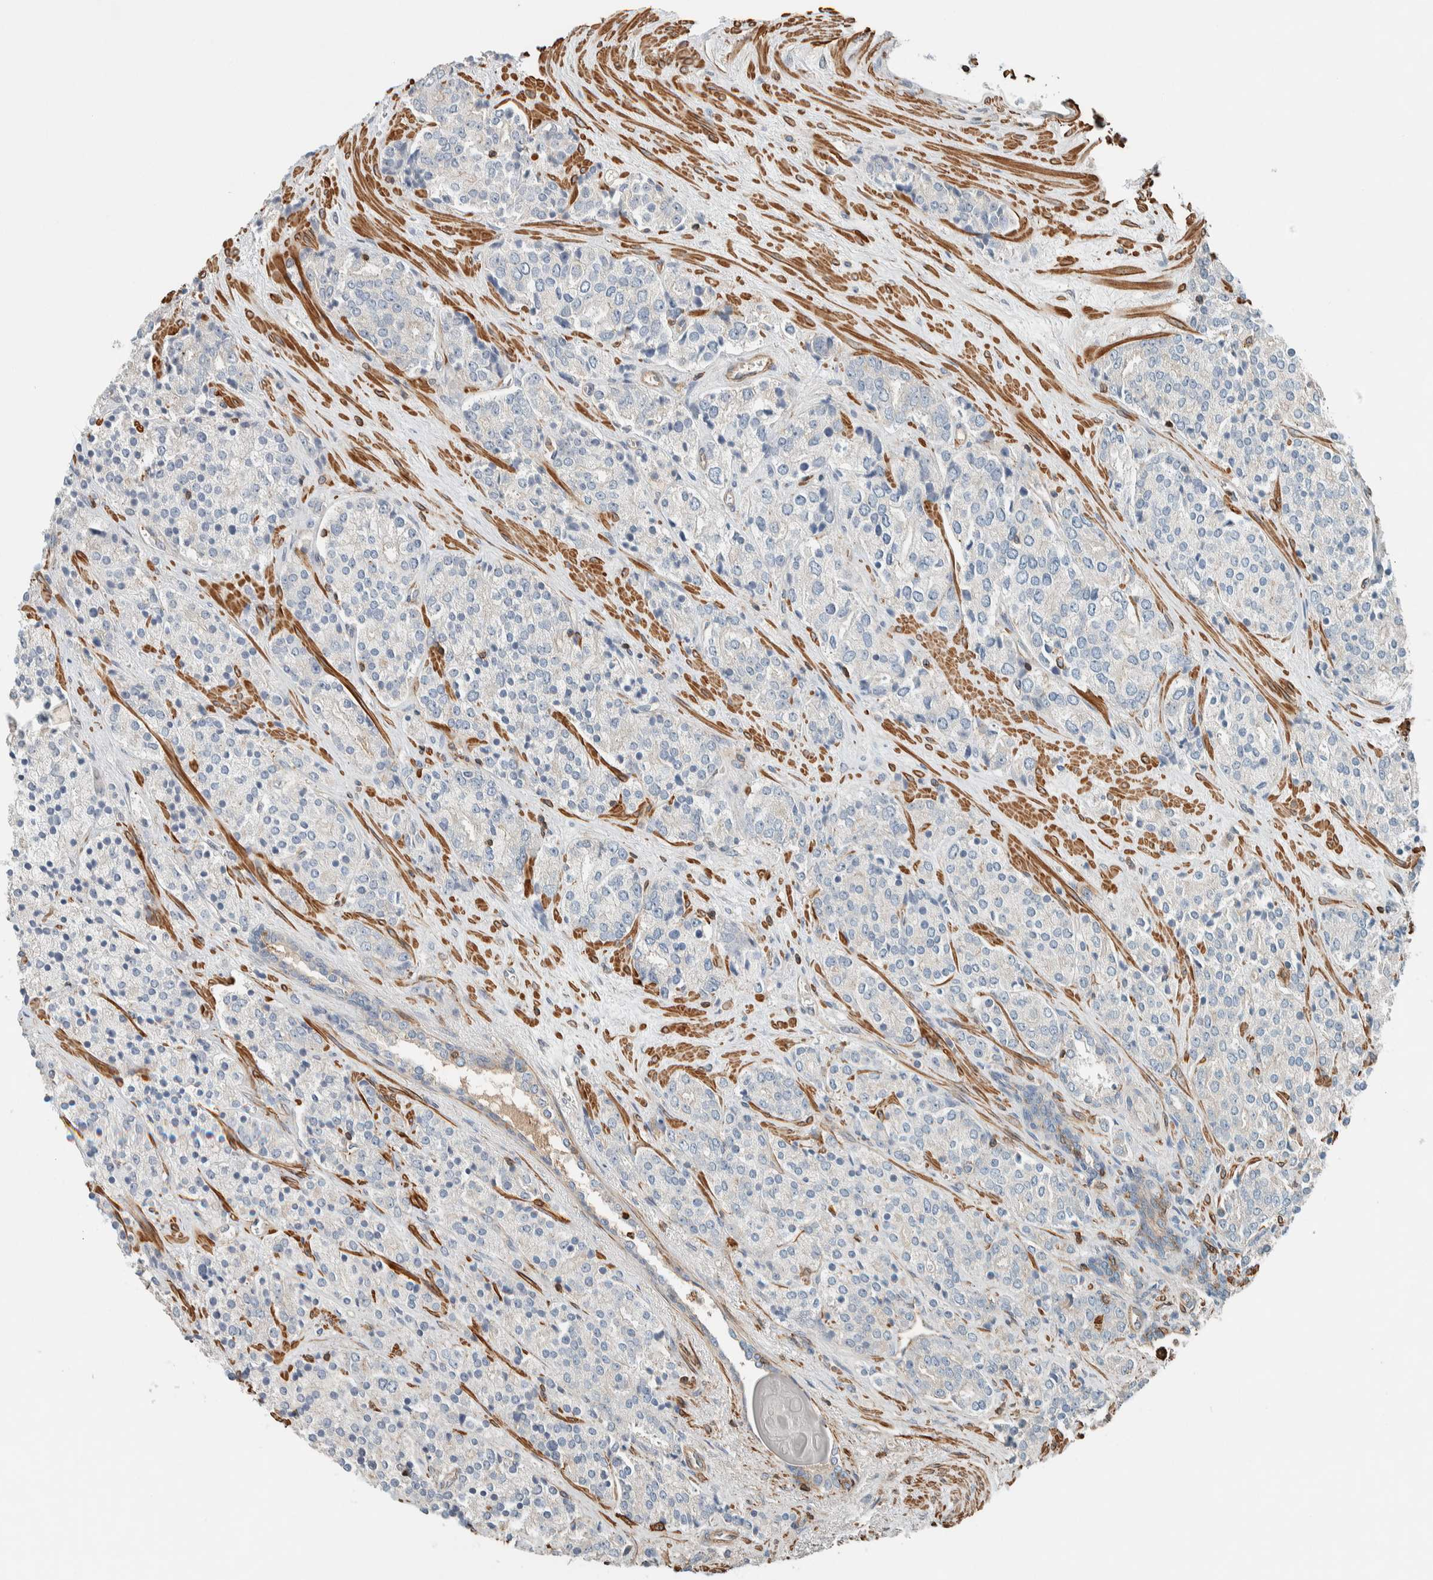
{"staining": {"intensity": "negative", "quantity": "none", "location": "none"}, "tissue": "prostate cancer", "cell_type": "Tumor cells", "image_type": "cancer", "snomed": [{"axis": "morphology", "description": "Adenocarcinoma, High grade"}, {"axis": "topography", "description": "Prostate"}], "caption": "This photomicrograph is of prostate high-grade adenocarcinoma stained with immunohistochemistry (IHC) to label a protein in brown with the nuclei are counter-stained blue. There is no staining in tumor cells. The staining was performed using DAB (3,3'-diaminobenzidine) to visualize the protein expression in brown, while the nuclei were stained in blue with hematoxylin (Magnification: 20x).", "gene": "CTBP2", "patient": {"sex": "male", "age": 71}}